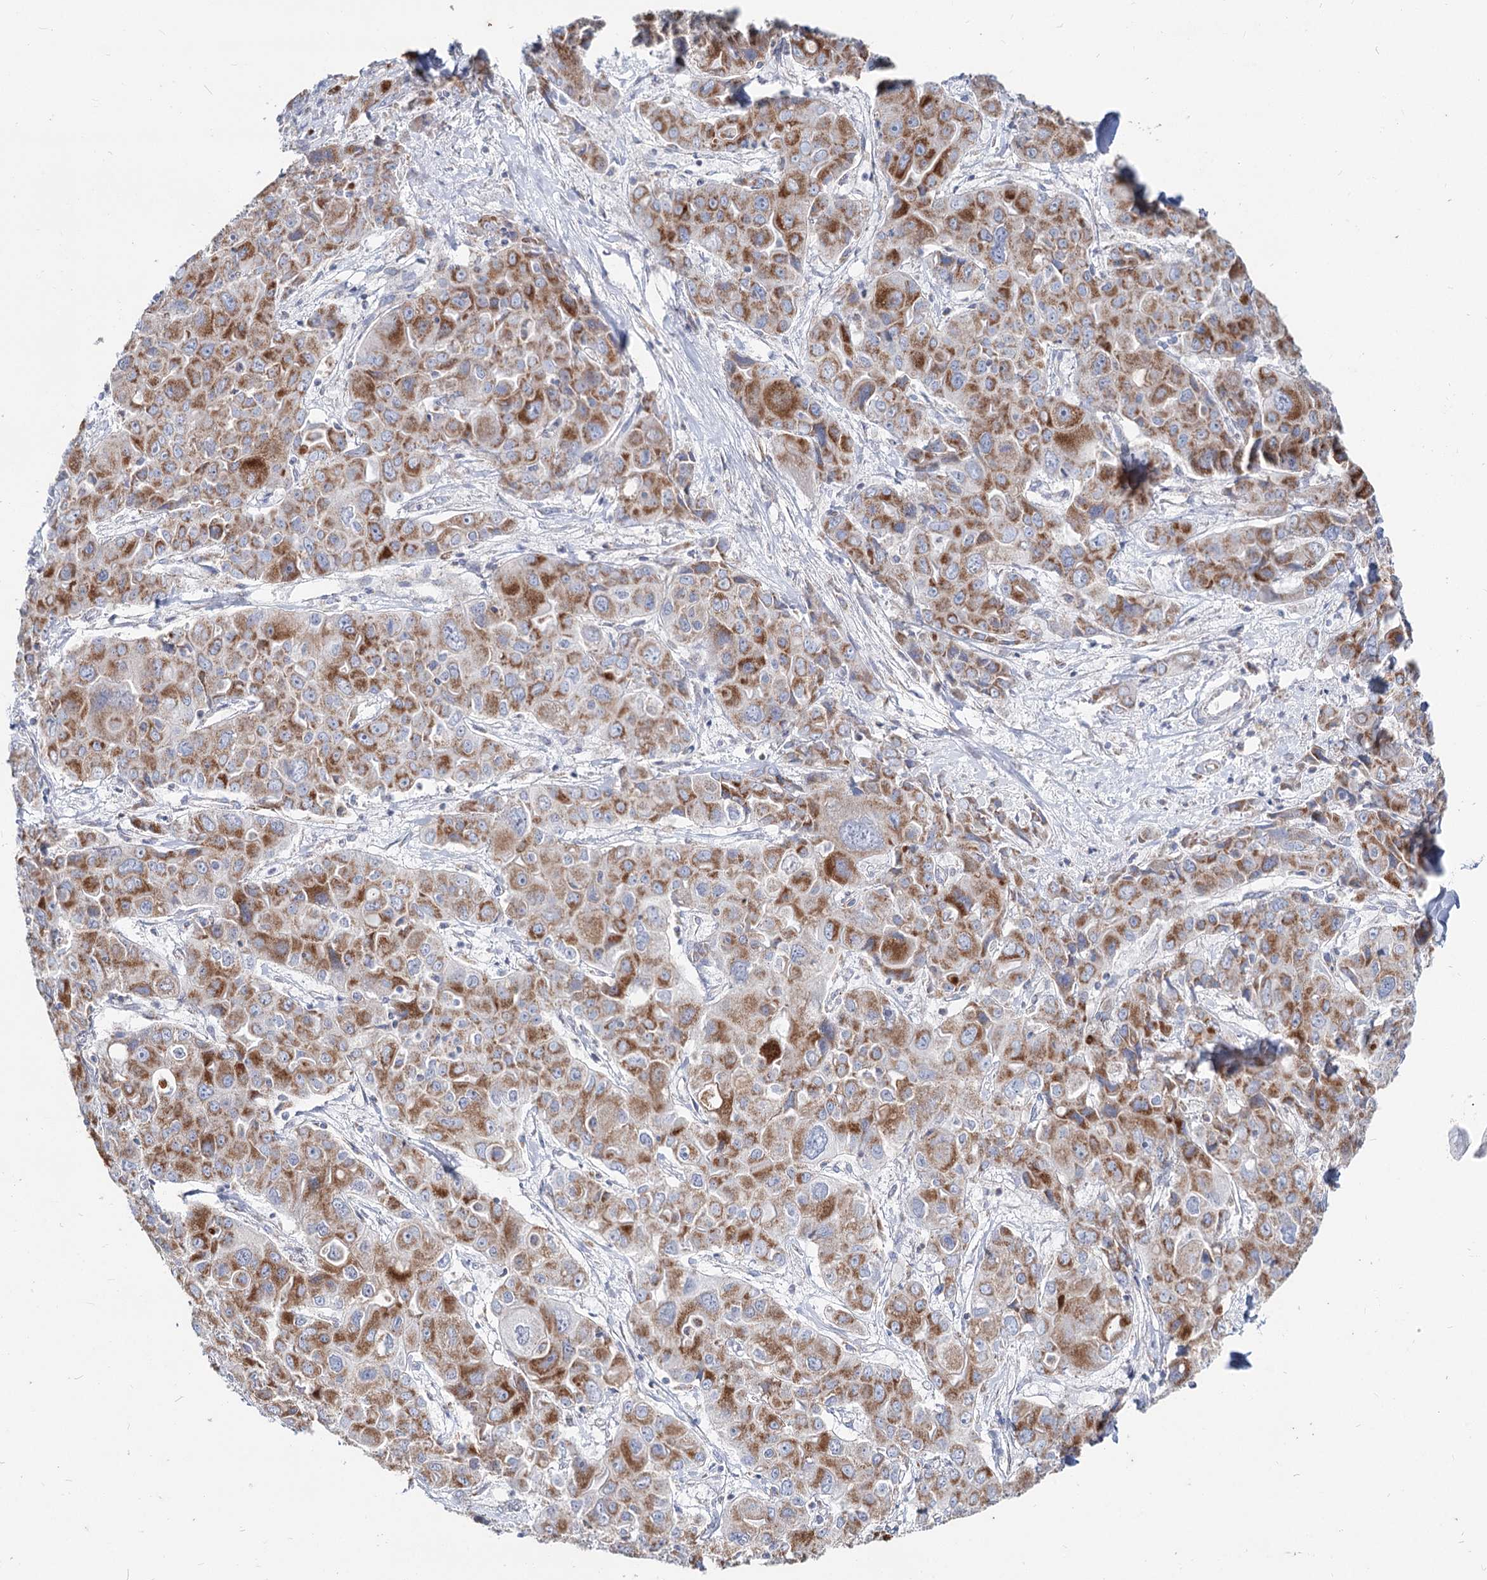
{"staining": {"intensity": "strong", "quantity": ">75%", "location": "cytoplasmic/membranous"}, "tissue": "liver cancer", "cell_type": "Tumor cells", "image_type": "cancer", "snomed": [{"axis": "morphology", "description": "Cholangiocarcinoma"}, {"axis": "topography", "description": "Liver"}], "caption": "An image showing strong cytoplasmic/membranous staining in approximately >75% of tumor cells in liver cancer (cholangiocarcinoma), as visualized by brown immunohistochemical staining.", "gene": "MCCC2", "patient": {"sex": "male", "age": 67}}